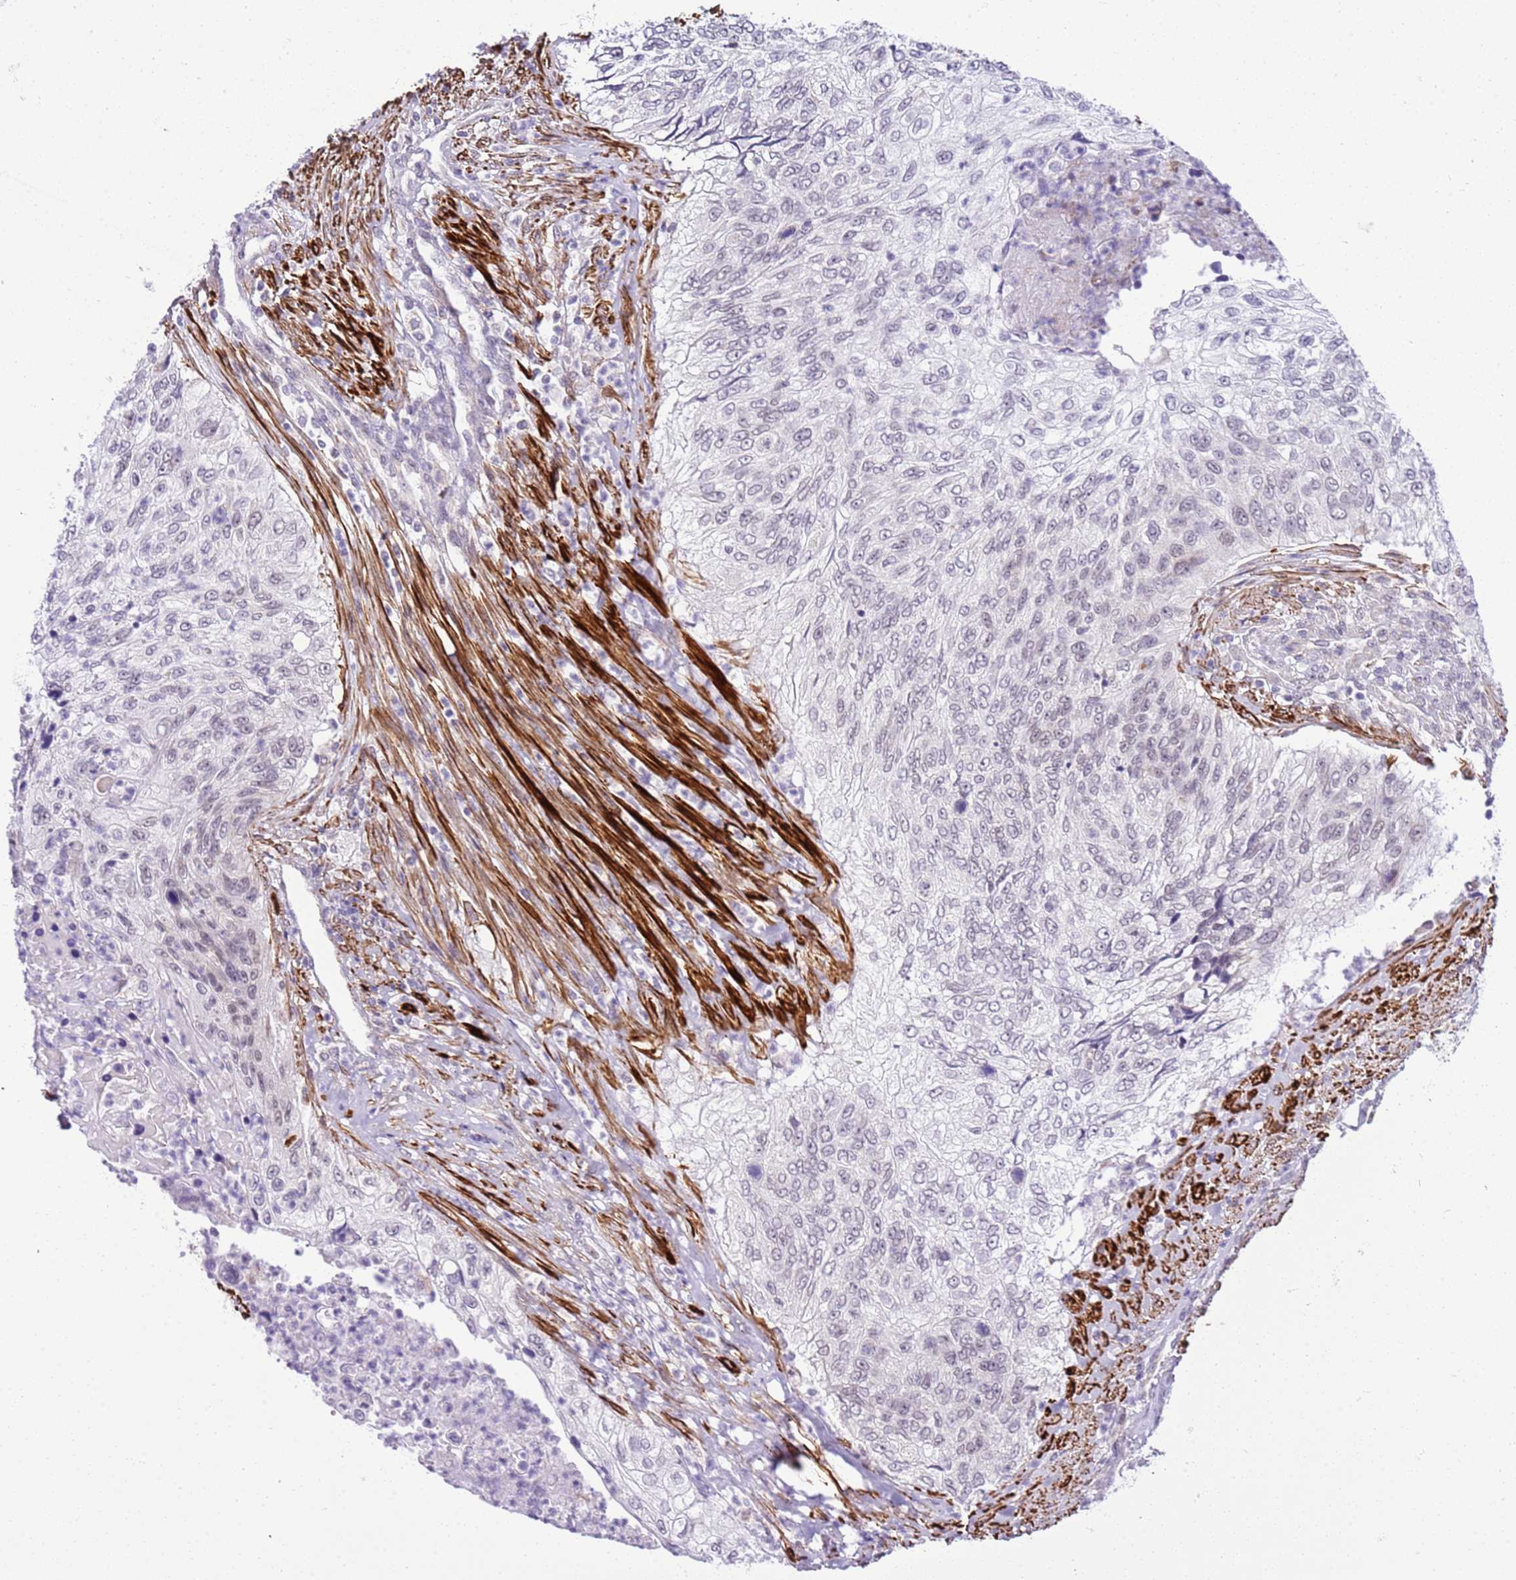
{"staining": {"intensity": "negative", "quantity": "none", "location": "none"}, "tissue": "urothelial cancer", "cell_type": "Tumor cells", "image_type": "cancer", "snomed": [{"axis": "morphology", "description": "Urothelial carcinoma, High grade"}, {"axis": "topography", "description": "Urinary bladder"}], "caption": "Tumor cells are negative for brown protein staining in urothelial cancer.", "gene": "SMIM4", "patient": {"sex": "female", "age": 60}}